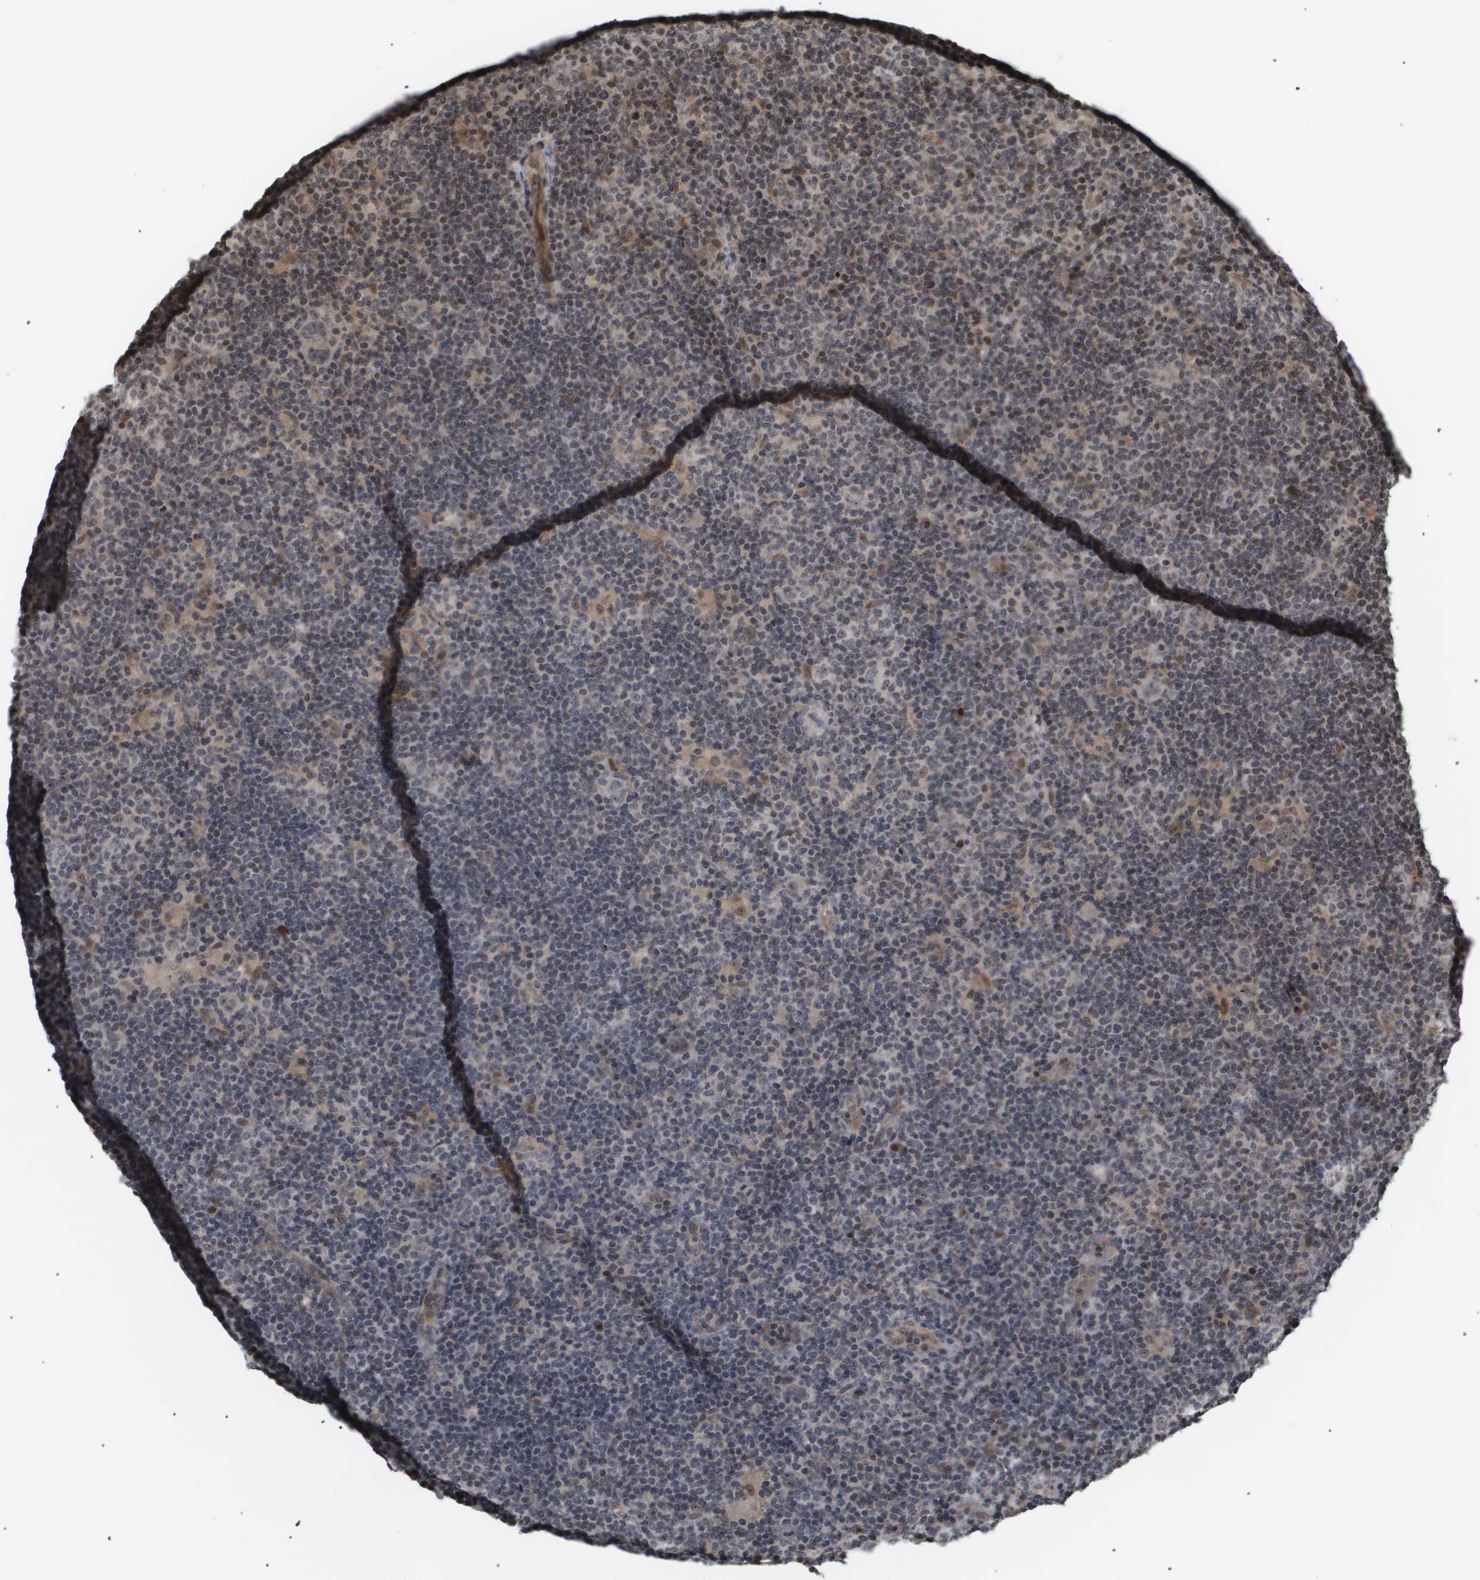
{"staining": {"intensity": "moderate", "quantity": "25%-75%", "location": "cytoplasmic/membranous,nuclear"}, "tissue": "lymphoma", "cell_type": "Tumor cells", "image_type": "cancer", "snomed": [{"axis": "morphology", "description": "Hodgkin's disease, NOS"}, {"axis": "topography", "description": "Lymph node"}], "caption": "Protein expression analysis of human Hodgkin's disease reveals moderate cytoplasmic/membranous and nuclear expression in about 25%-75% of tumor cells.", "gene": "HSPA6", "patient": {"sex": "female", "age": 57}}